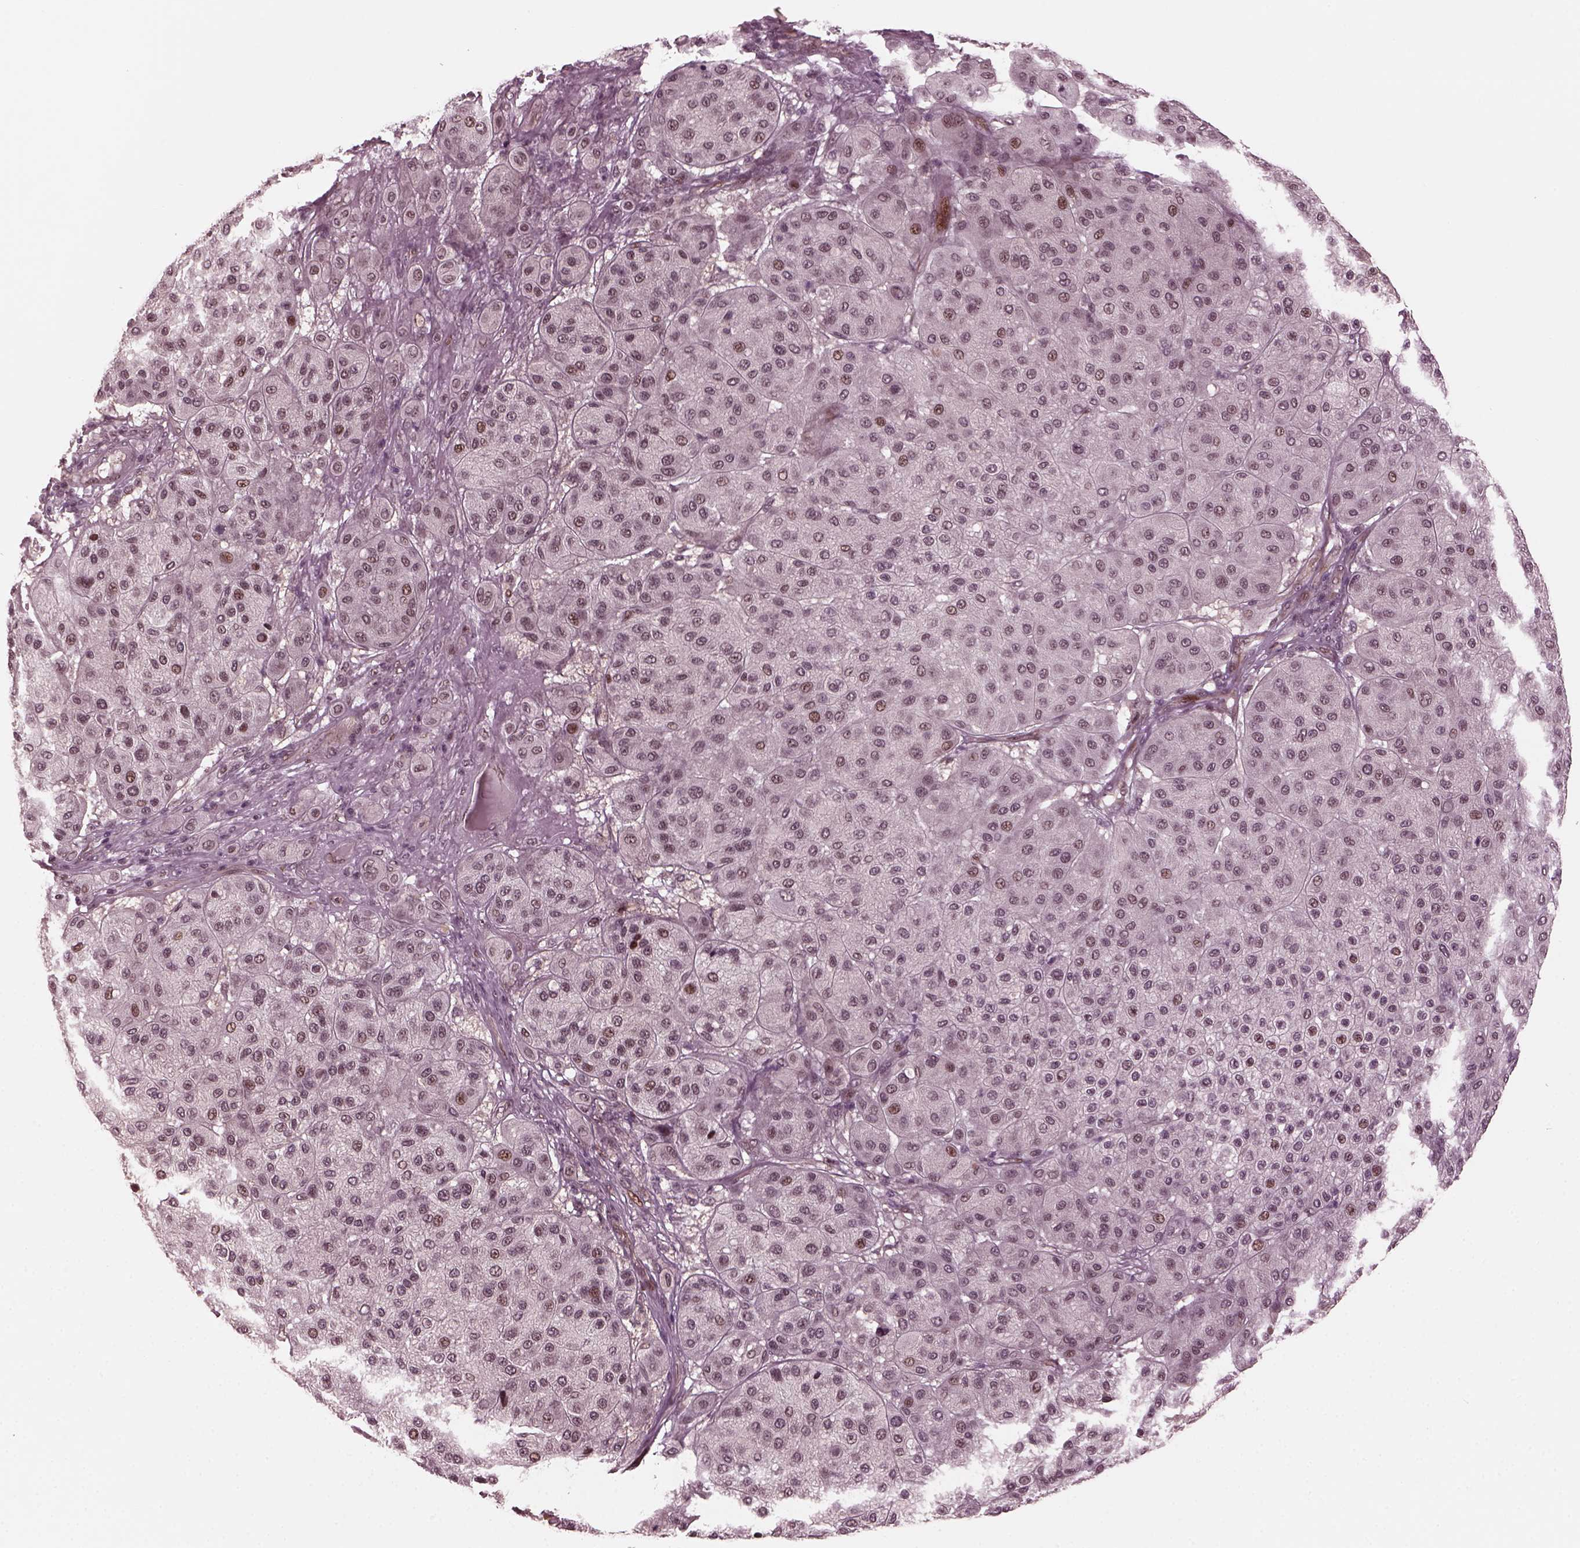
{"staining": {"intensity": "moderate", "quantity": "25%-75%", "location": "nuclear"}, "tissue": "melanoma", "cell_type": "Tumor cells", "image_type": "cancer", "snomed": [{"axis": "morphology", "description": "Malignant melanoma, Metastatic site"}, {"axis": "topography", "description": "Smooth muscle"}], "caption": "This is a micrograph of immunohistochemistry (IHC) staining of melanoma, which shows moderate expression in the nuclear of tumor cells.", "gene": "TRIB3", "patient": {"sex": "male", "age": 41}}